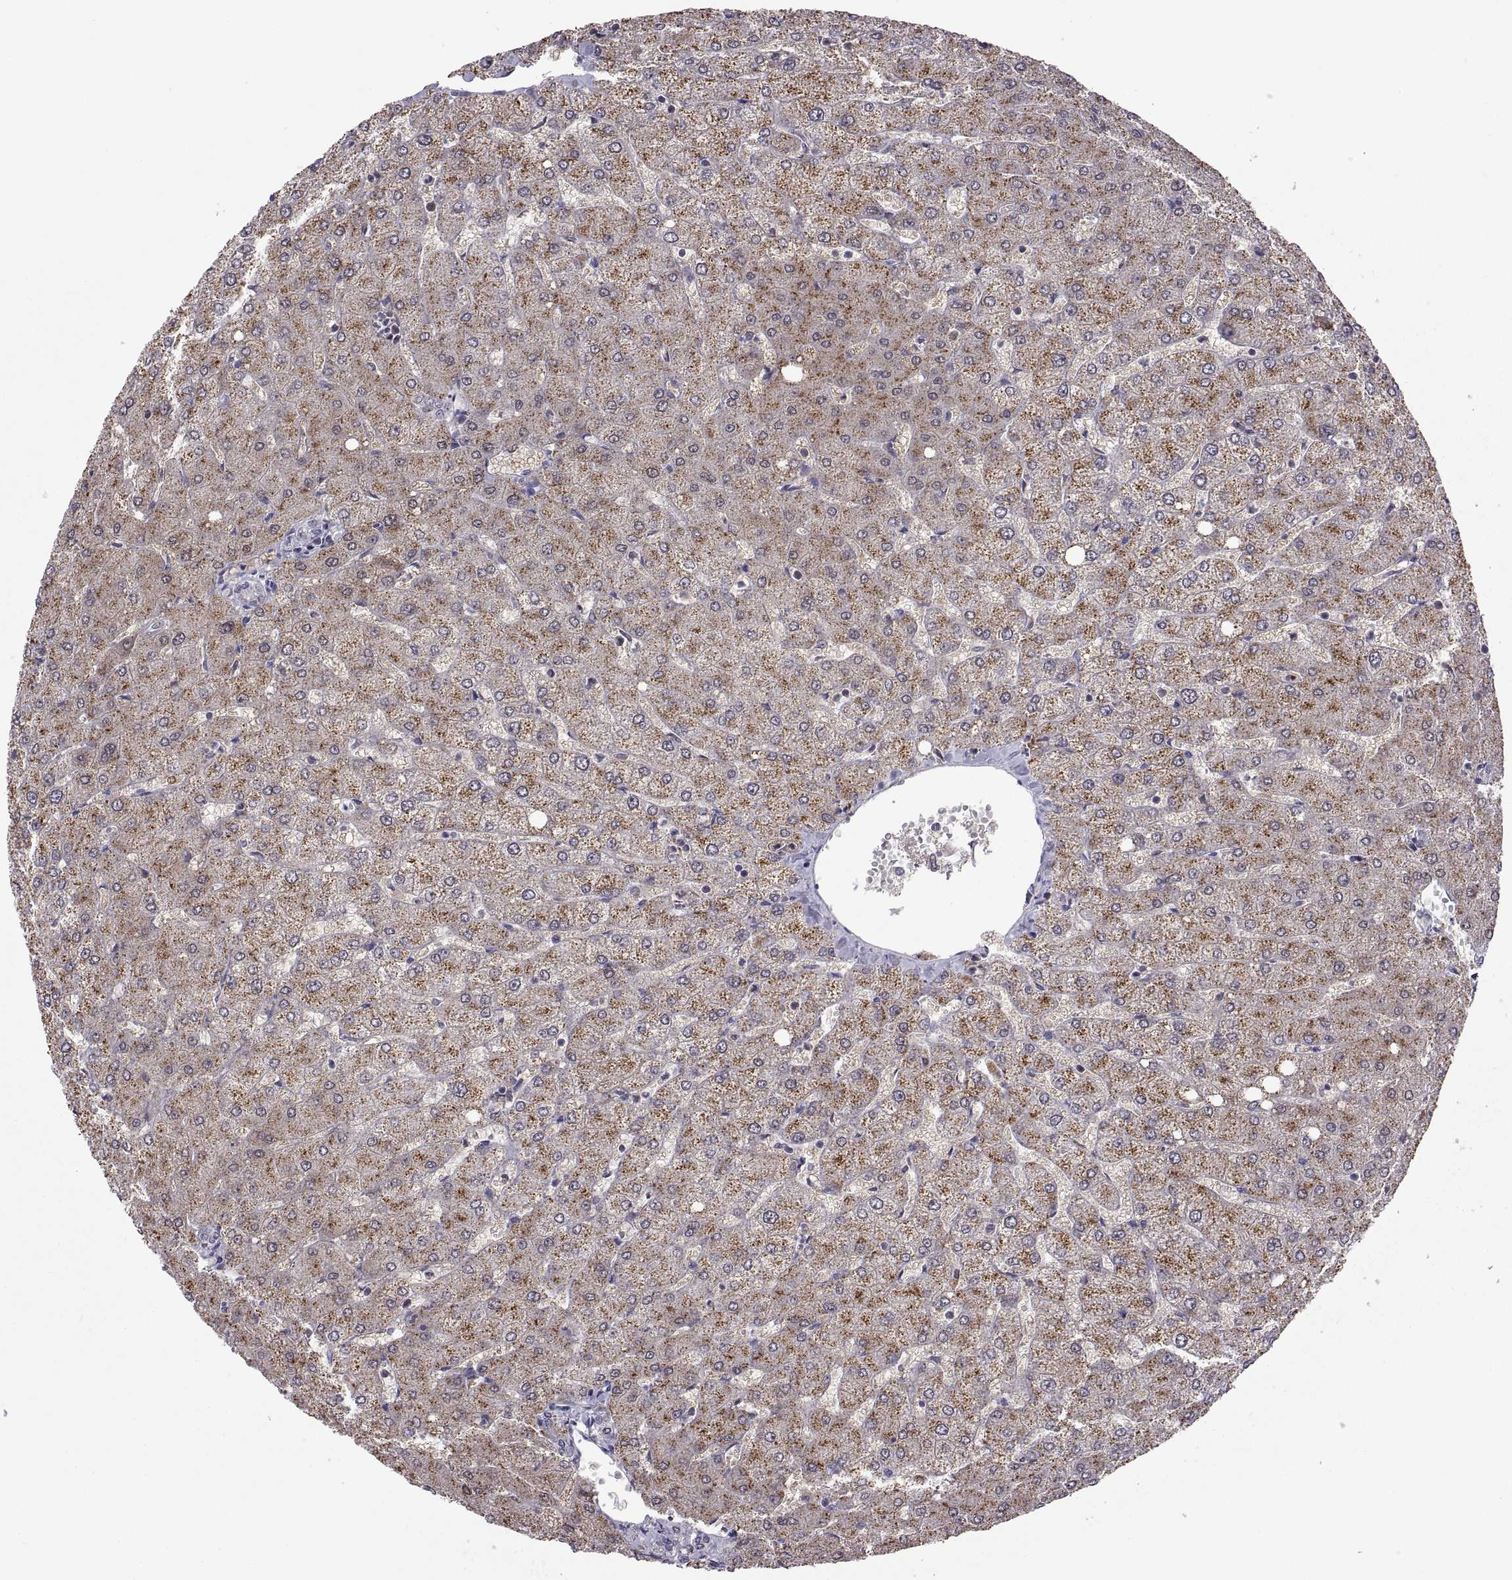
{"staining": {"intensity": "negative", "quantity": "none", "location": "none"}, "tissue": "liver", "cell_type": "Cholangiocytes", "image_type": "normal", "snomed": [{"axis": "morphology", "description": "Normal tissue, NOS"}, {"axis": "topography", "description": "Liver"}], "caption": "Immunohistochemical staining of normal human liver reveals no significant expression in cholangiocytes. The staining was performed using DAB to visualize the protein expression in brown, while the nuclei were stained in blue with hematoxylin (Magnification: 20x).", "gene": "FGF9", "patient": {"sex": "female", "age": 54}}